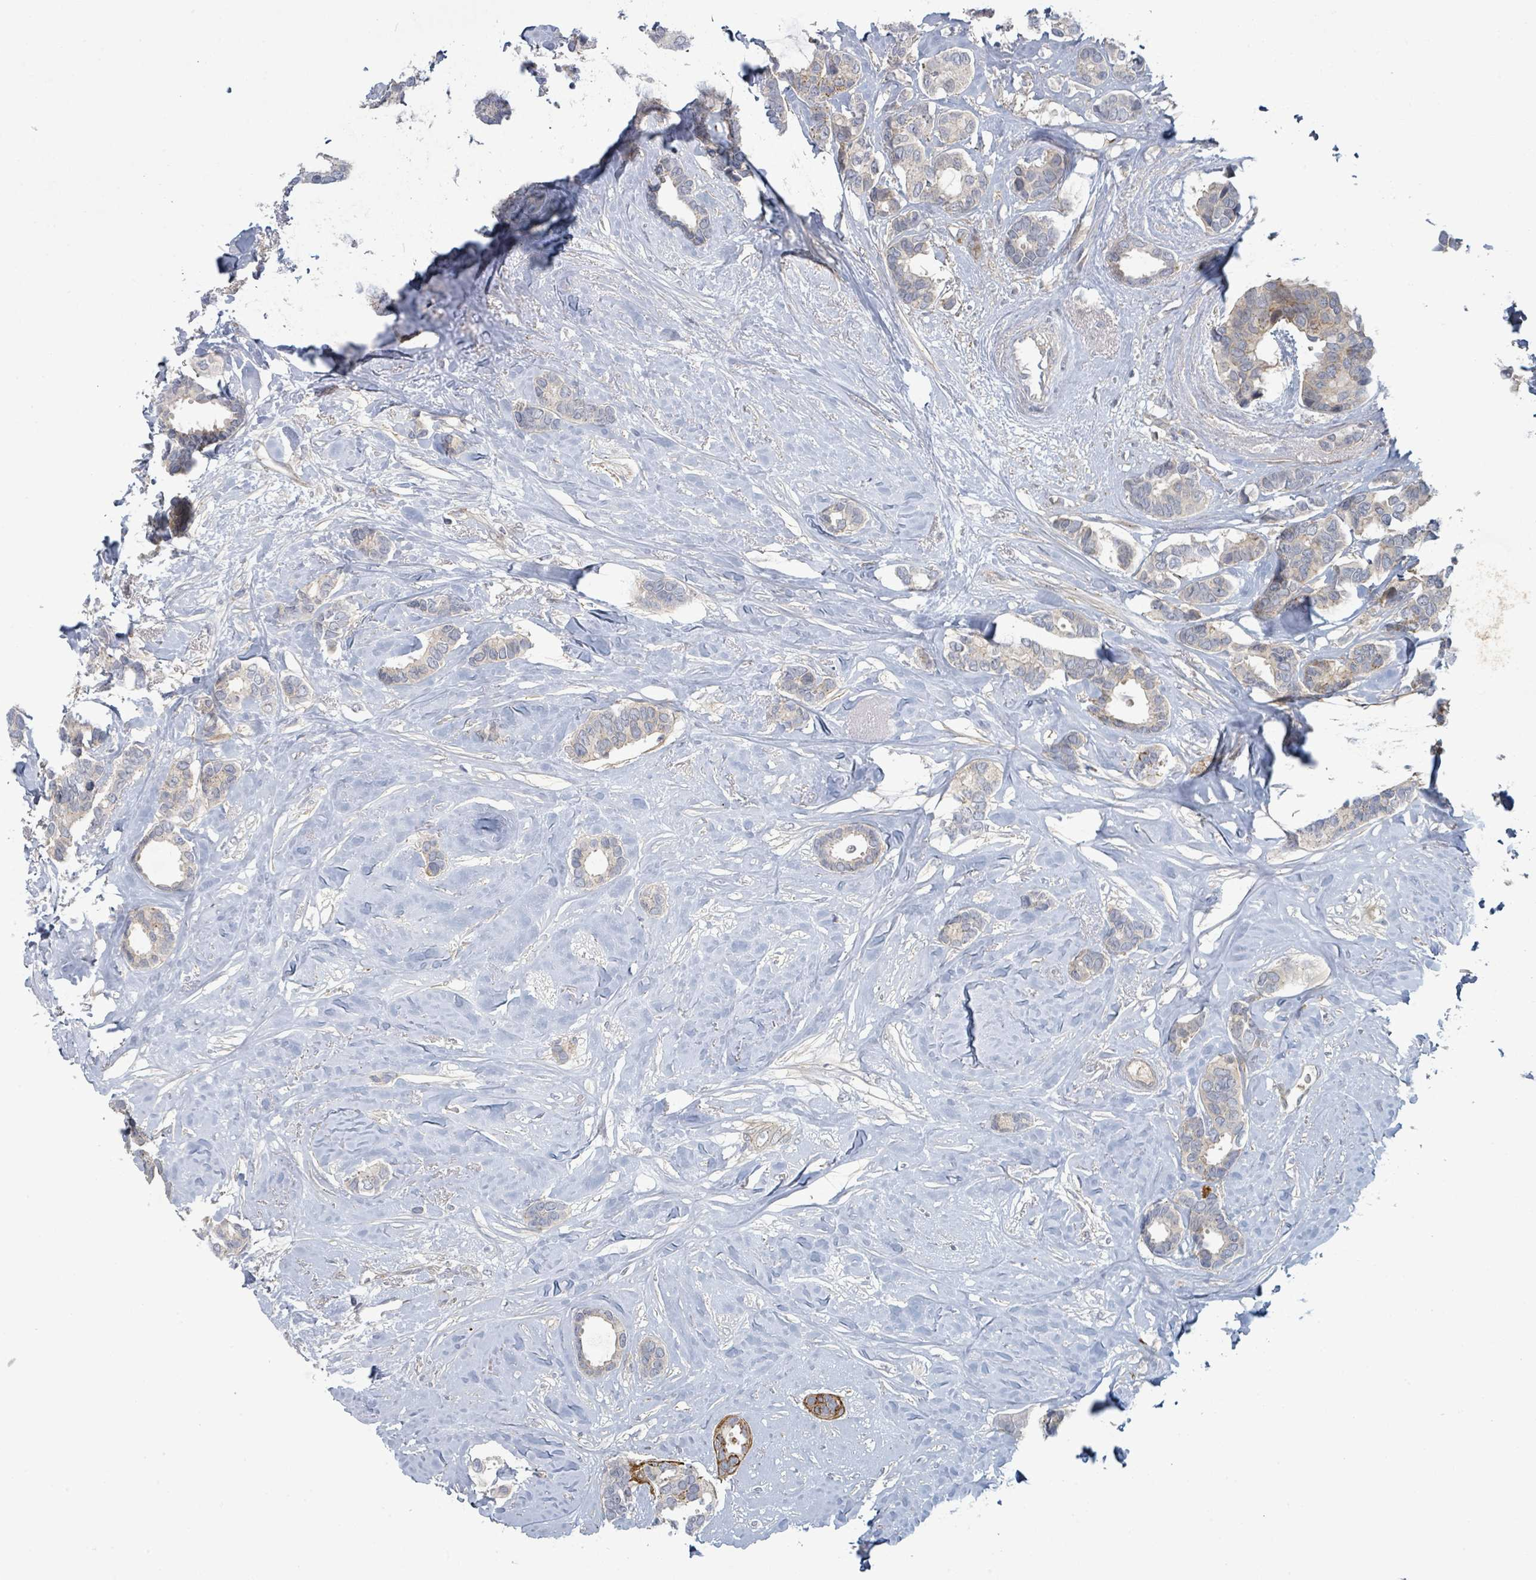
{"staining": {"intensity": "weak", "quantity": "<25%", "location": "cytoplasmic/membranous"}, "tissue": "breast cancer", "cell_type": "Tumor cells", "image_type": "cancer", "snomed": [{"axis": "morphology", "description": "Duct carcinoma"}, {"axis": "topography", "description": "Breast"}], "caption": "High magnification brightfield microscopy of breast infiltrating ductal carcinoma stained with DAB (brown) and counterstained with hematoxylin (blue): tumor cells show no significant staining.", "gene": "COL5A3", "patient": {"sex": "female", "age": 87}}